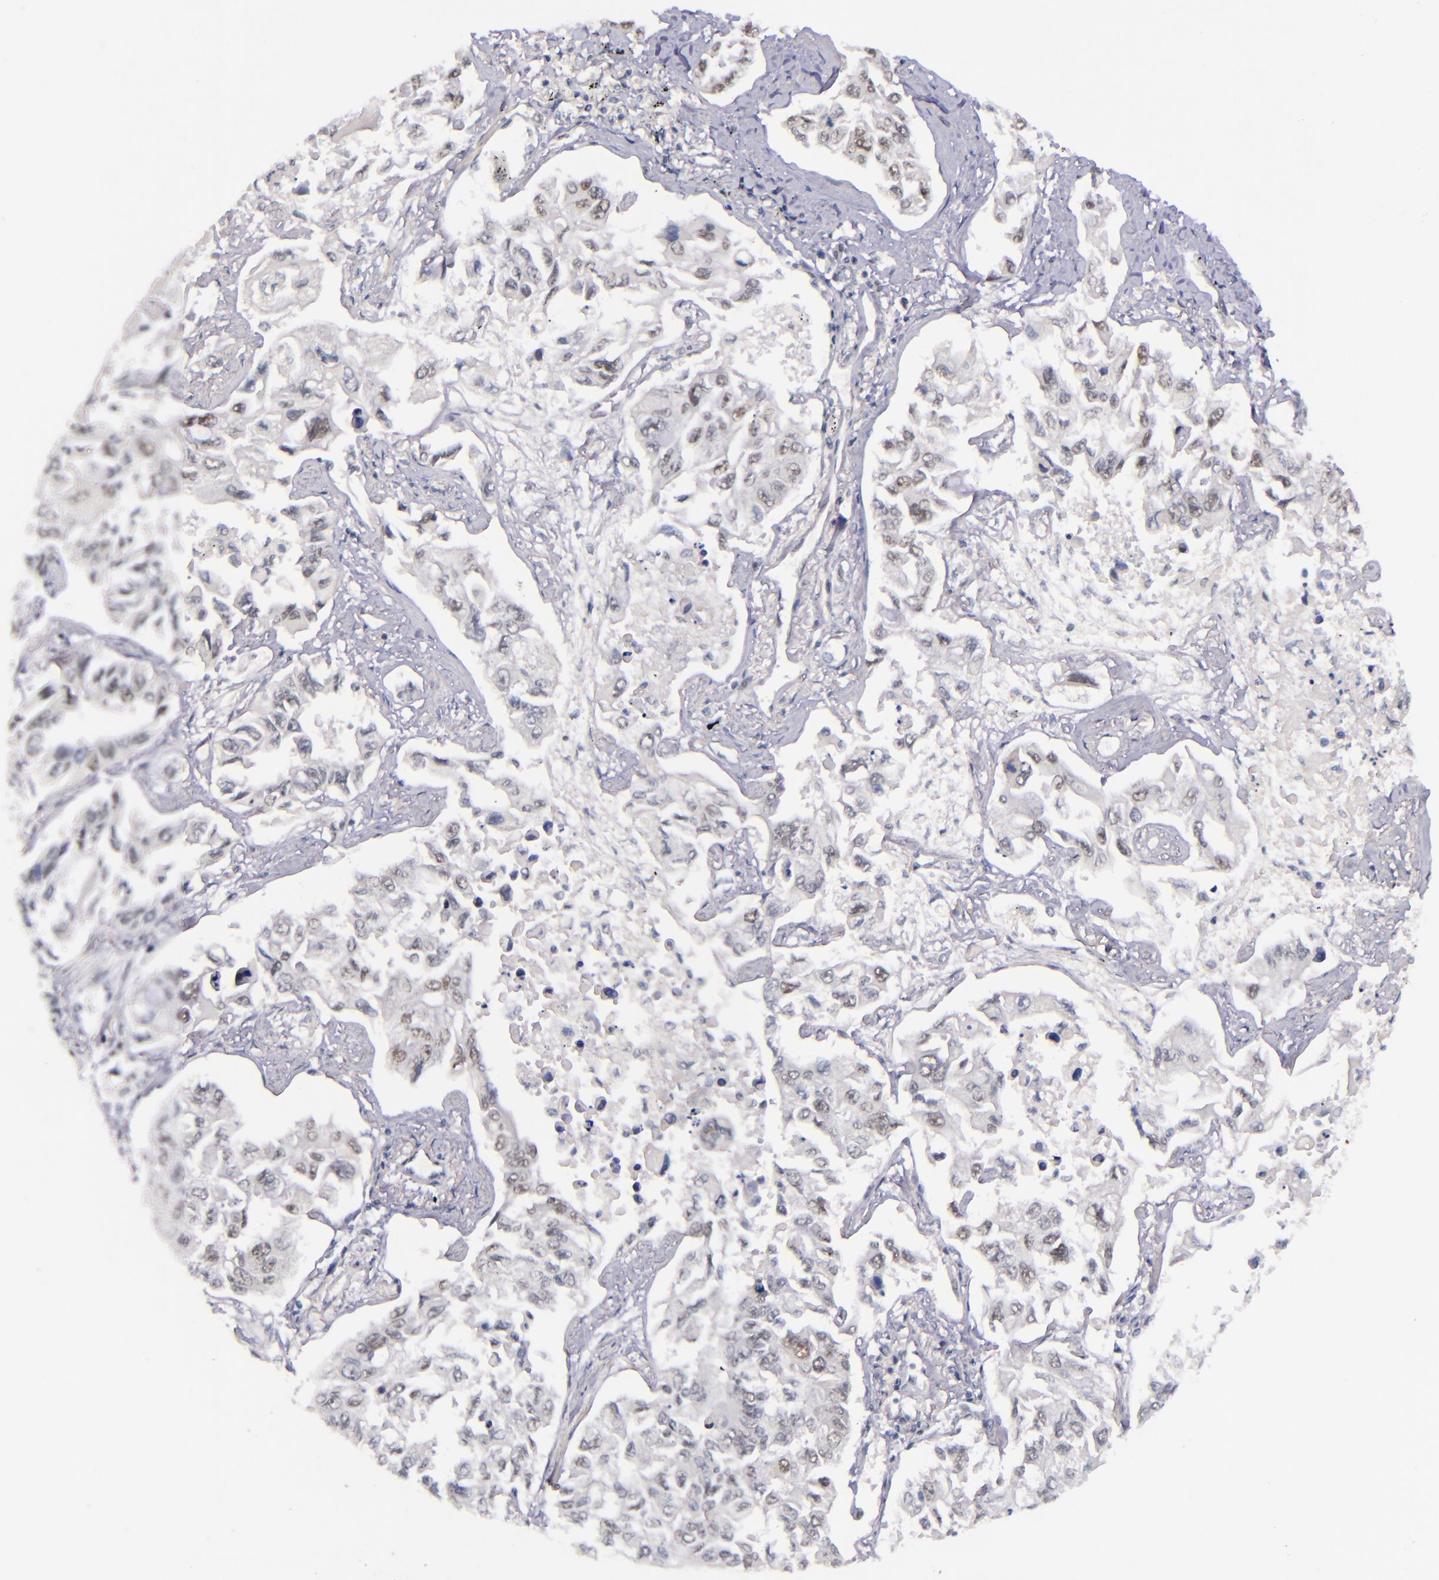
{"staining": {"intensity": "weak", "quantity": "<25%", "location": "nuclear"}, "tissue": "lung cancer", "cell_type": "Tumor cells", "image_type": "cancer", "snomed": [{"axis": "morphology", "description": "Adenocarcinoma, NOS"}, {"axis": "topography", "description": "Lung"}], "caption": "Tumor cells are negative for protein expression in human lung cancer.", "gene": "GPKOW", "patient": {"sex": "male", "age": 64}}